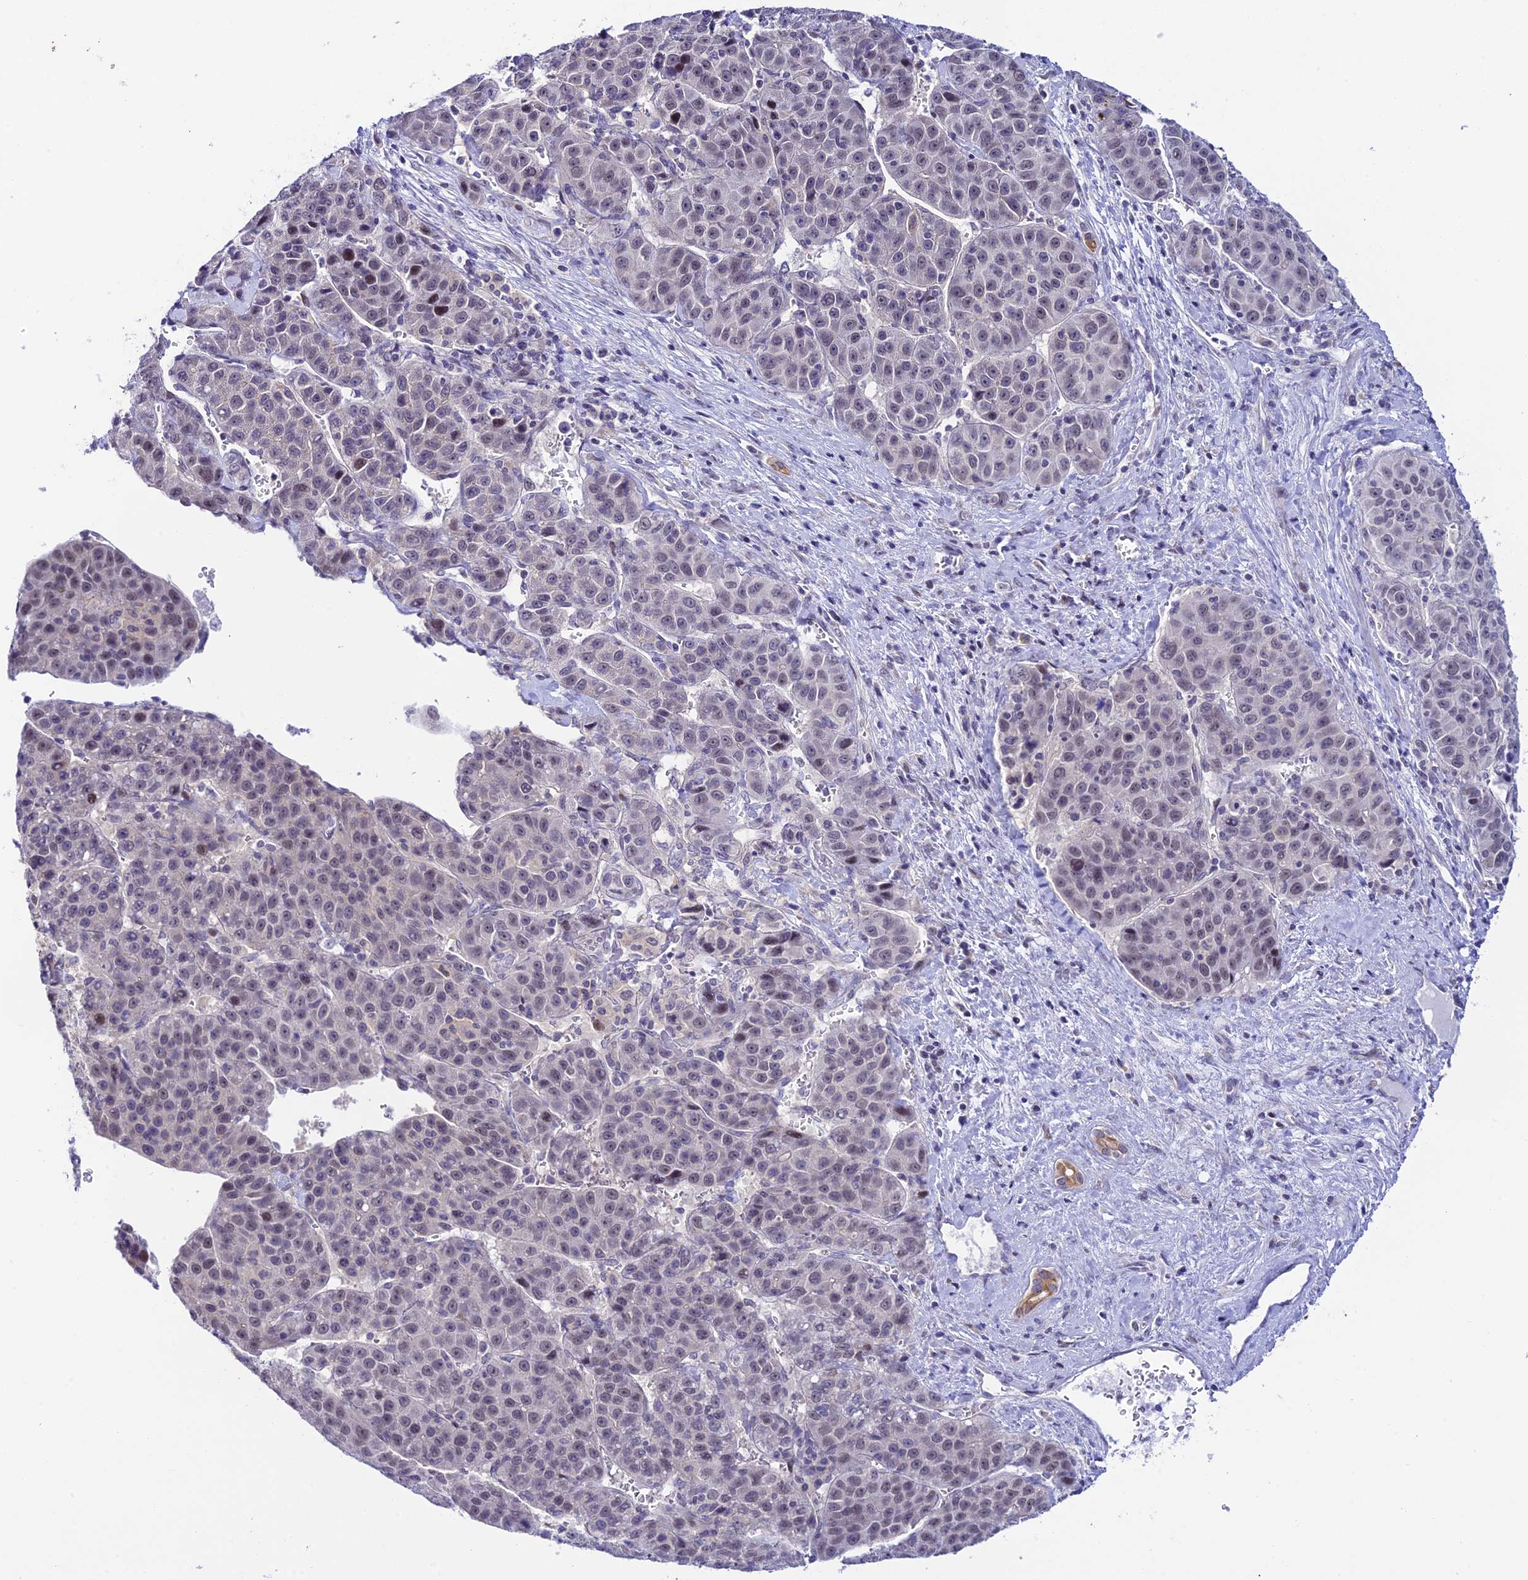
{"staining": {"intensity": "weak", "quantity": "25%-75%", "location": "nuclear"}, "tissue": "liver cancer", "cell_type": "Tumor cells", "image_type": "cancer", "snomed": [{"axis": "morphology", "description": "Carcinoma, Hepatocellular, NOS"}, {"axis": "topography", "description": "Liver"}], "caption": "A photomicrograph showing weak nuclear staining in approximately 25%-75% of tumor cells in liver hepatocellular carcinoma, as visualized by brown immunohistochemical staining.", "gene": "RASGEF1B", "patient": {"sex": "female", "age": 53}}